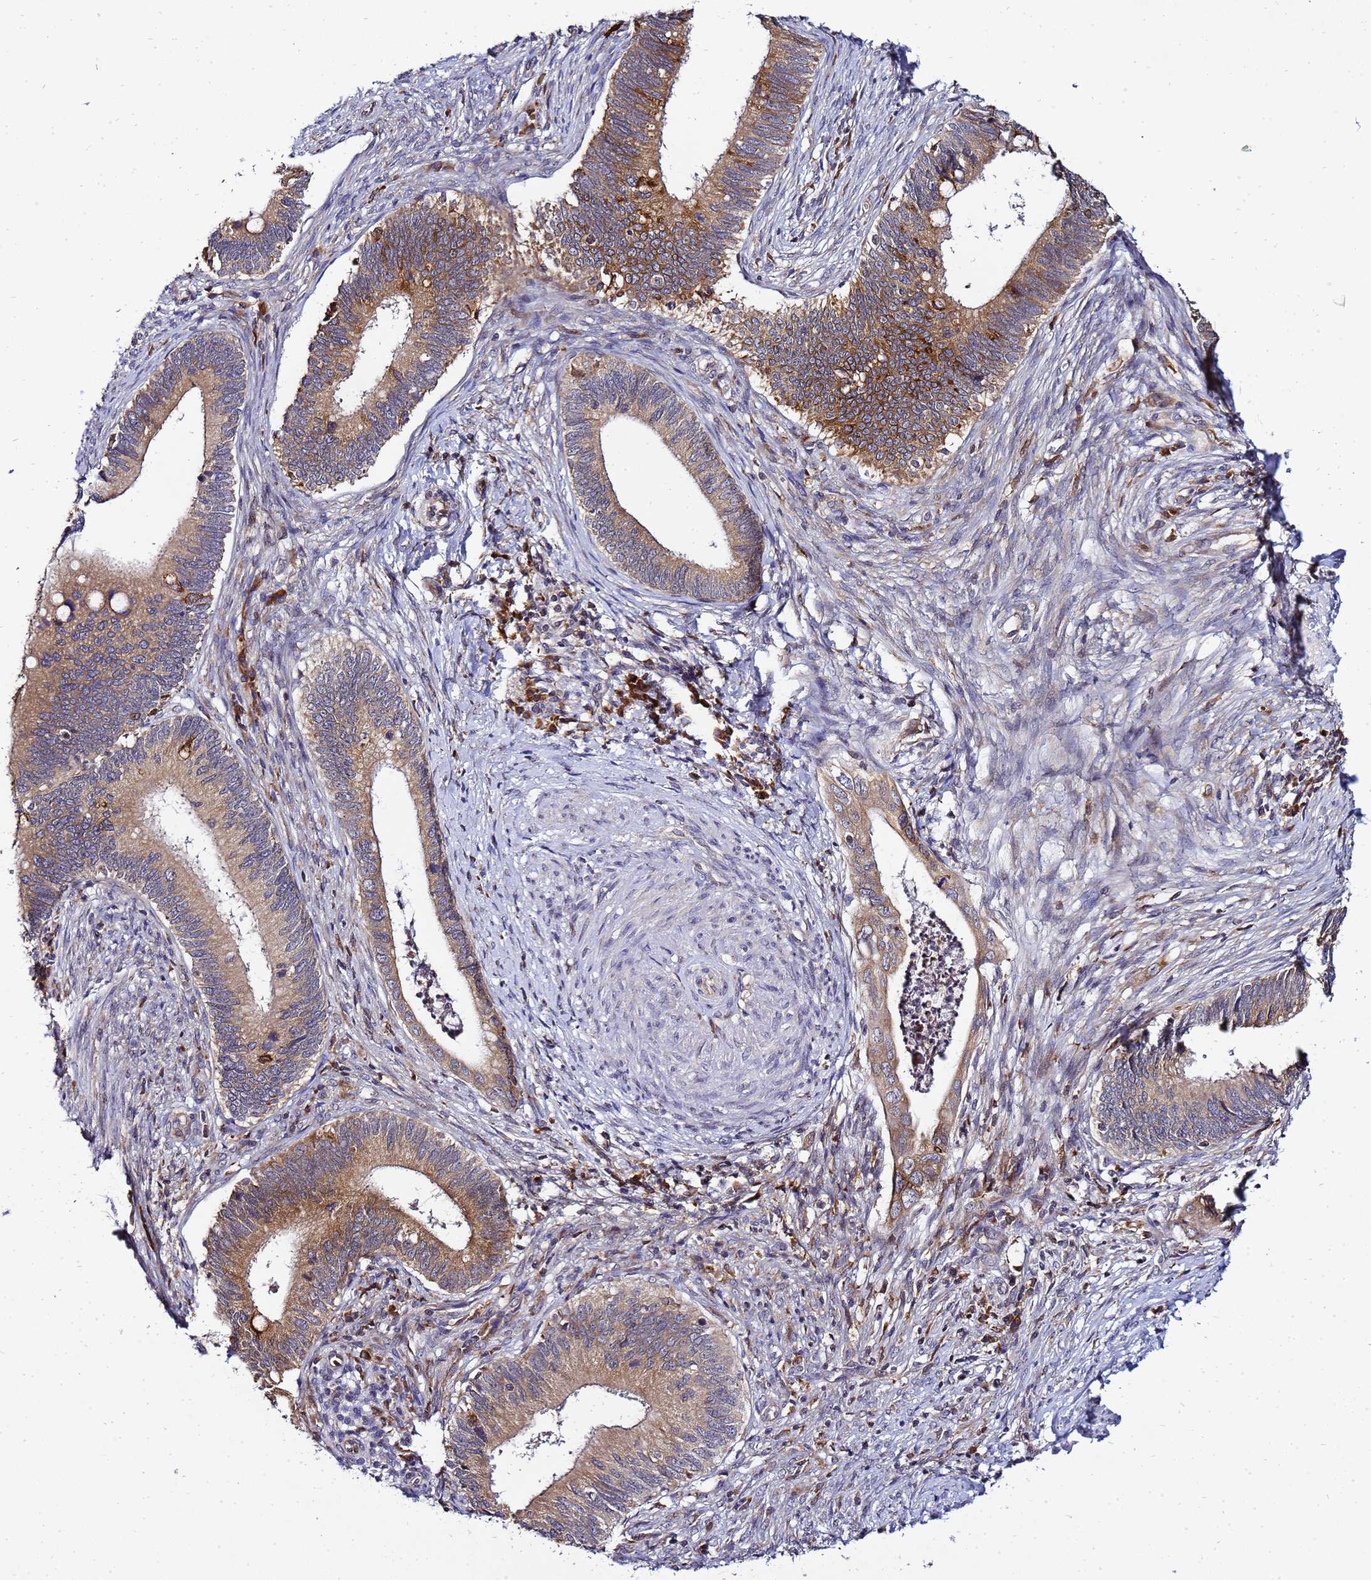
{"staining": {"intensity": "moderate", "quantity": ">75%", "location": "cytoplasmic/membranous"}, "tissue": "cervical cancer", "cell_type": "Tumor cells", "image_type": "cancer", "snomed": [{"axis": "morphology", "description": "Adenocarcinoma, NOS"}, {"axis": "topography", "description": "Cervix"}], "caption": "Immunohistochemical staining of human cervical cancer demonstrates medium levels of moderate cytoplasmic/membranous protein positivity in about >75% of tumor cells.", "gene": "ADPGK", "patient": {"sex": "female", "age": 42}}